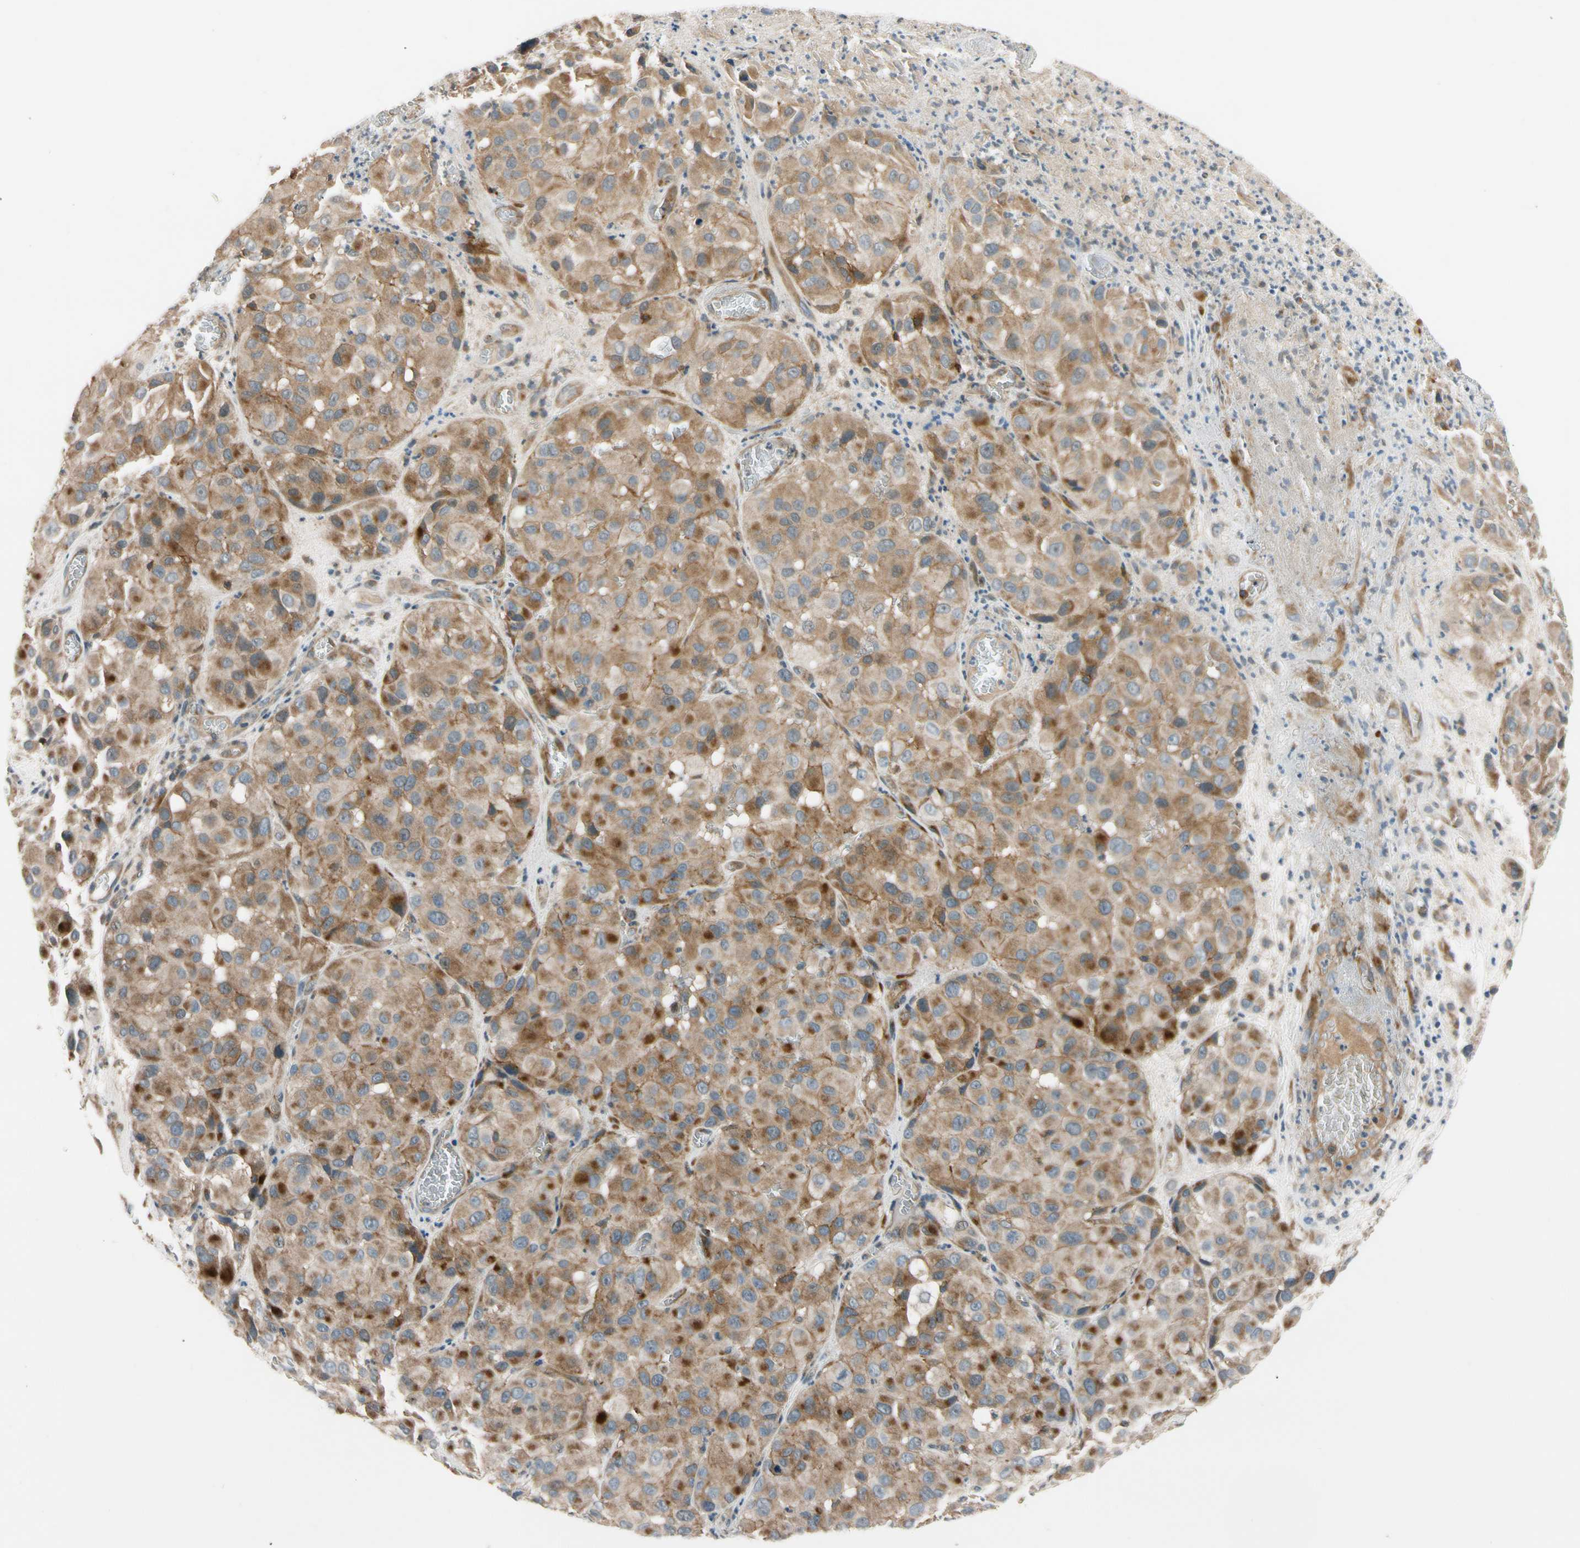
{"staining": {"intensity": "moderate", "quantity": ">75%", "location": "cytoplasmic/membranous"}, "tissue": "melanoma", "cell_type": "Tumor cells", "image_type": "cancer", "snomed": [{"axis": "morphology", "description": "Malignant melanoma, NOS"}, {"axis": "topography", "description": "Skin"}], "caption": "A medium amount of moderate cytoplasmic/membranous positivity is appreciated in approximately >75% of tumor cells in malignant melanoma tissue.", "gene": "MST1R", "patient": {"sex": "female", "age": 21}}